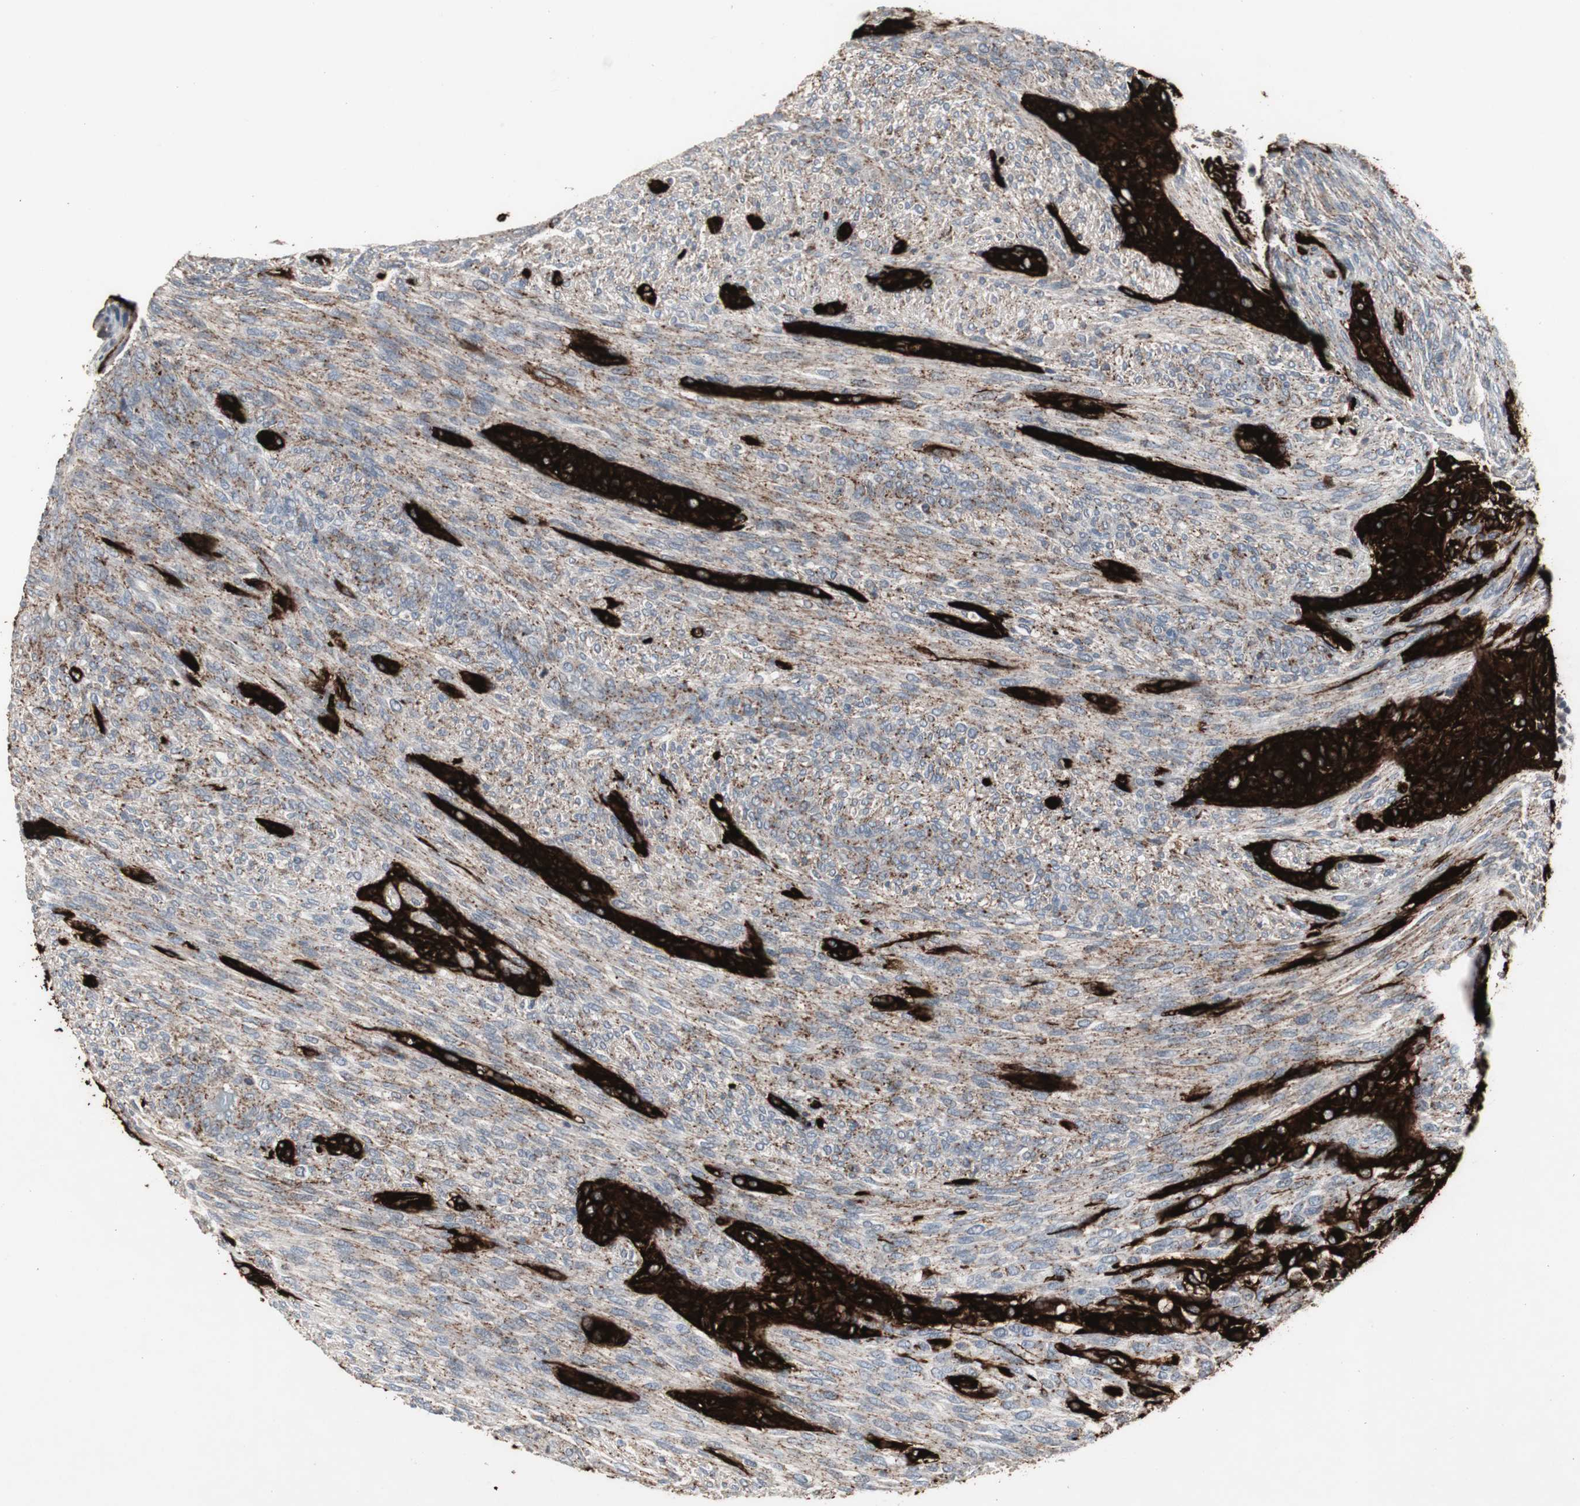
{"staining": {"intensity": "moderate", "quantity": "25%-75%", "location": "cytoplasmic/membranous"}, "tissue": "glioma", "cell_type": "Tumor cells", "image_type": "cancer", "snomed": [{"axis": "morphology", "description": "Glioma, malignant, High grade"}, {"axis": "topography", "description": "Cerebral cortex"}], "caption": "Malignant high-grade glioma tissue demonstrates moderate cytoplasmic/membranous staining in approximately 25%-75% of tumor cells, visualized by immunohistochemistry.", "gene": "GBA1", "patient": {"sex": "female", "age": 55}}